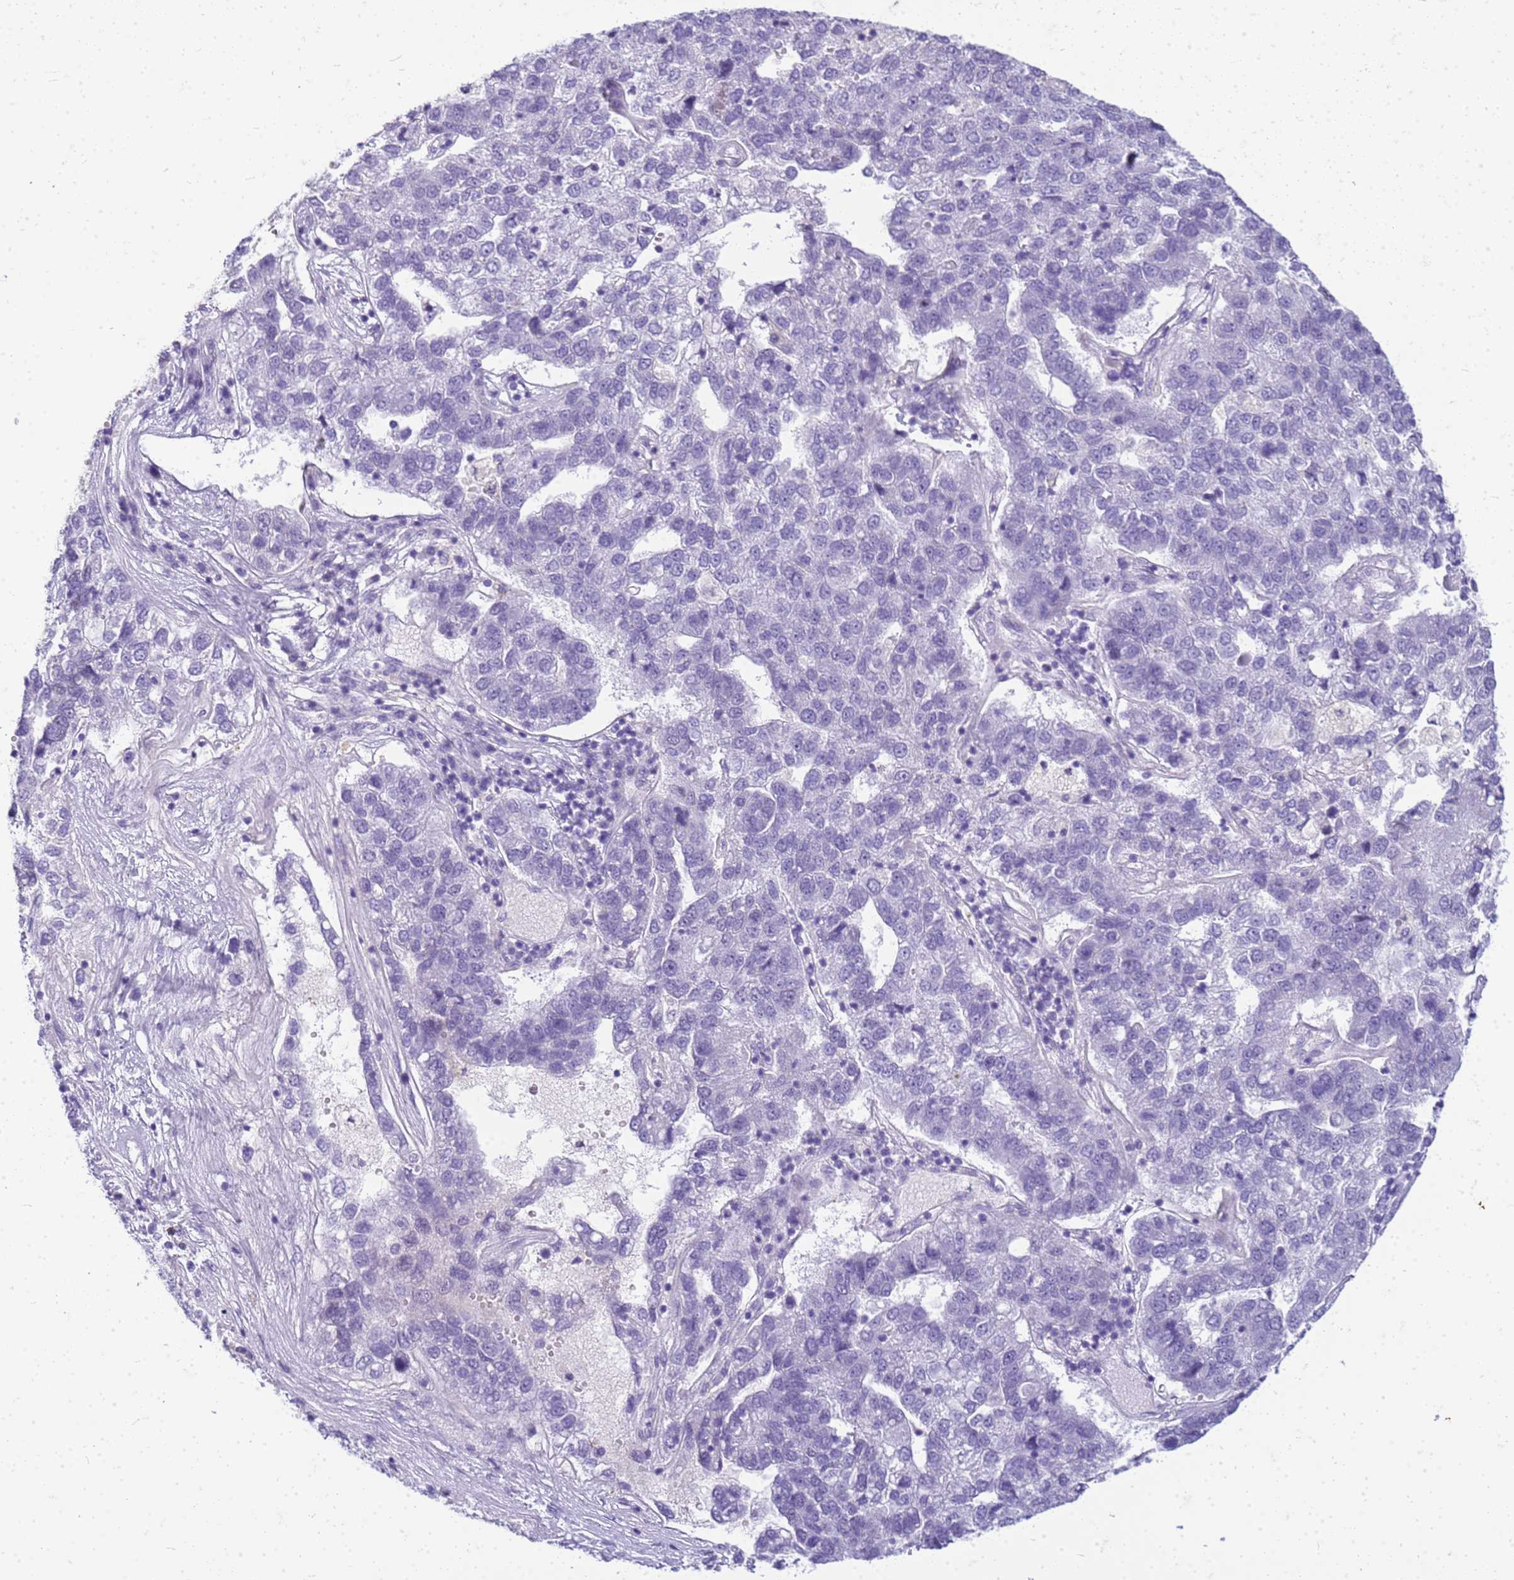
{"staining": {"intensity": "negative", "quantity": "none", "location": "none"}, "tissue": "pancreatic cancer", "cell_type": "Tumor cells", "image_type": "cancer", "snomed": [{"axis": "morphology", "description": "Adenocarcinoma, NOS"}, {"axis": "topography", "description": "Pancreas"}], "caption": "Immunohistochemical staining of human pancreatic adenocarcinoma reveals no significant staining in tumor cells.", "gene": "CFAP100", "patient": {"sex": "female", "age": 61}}